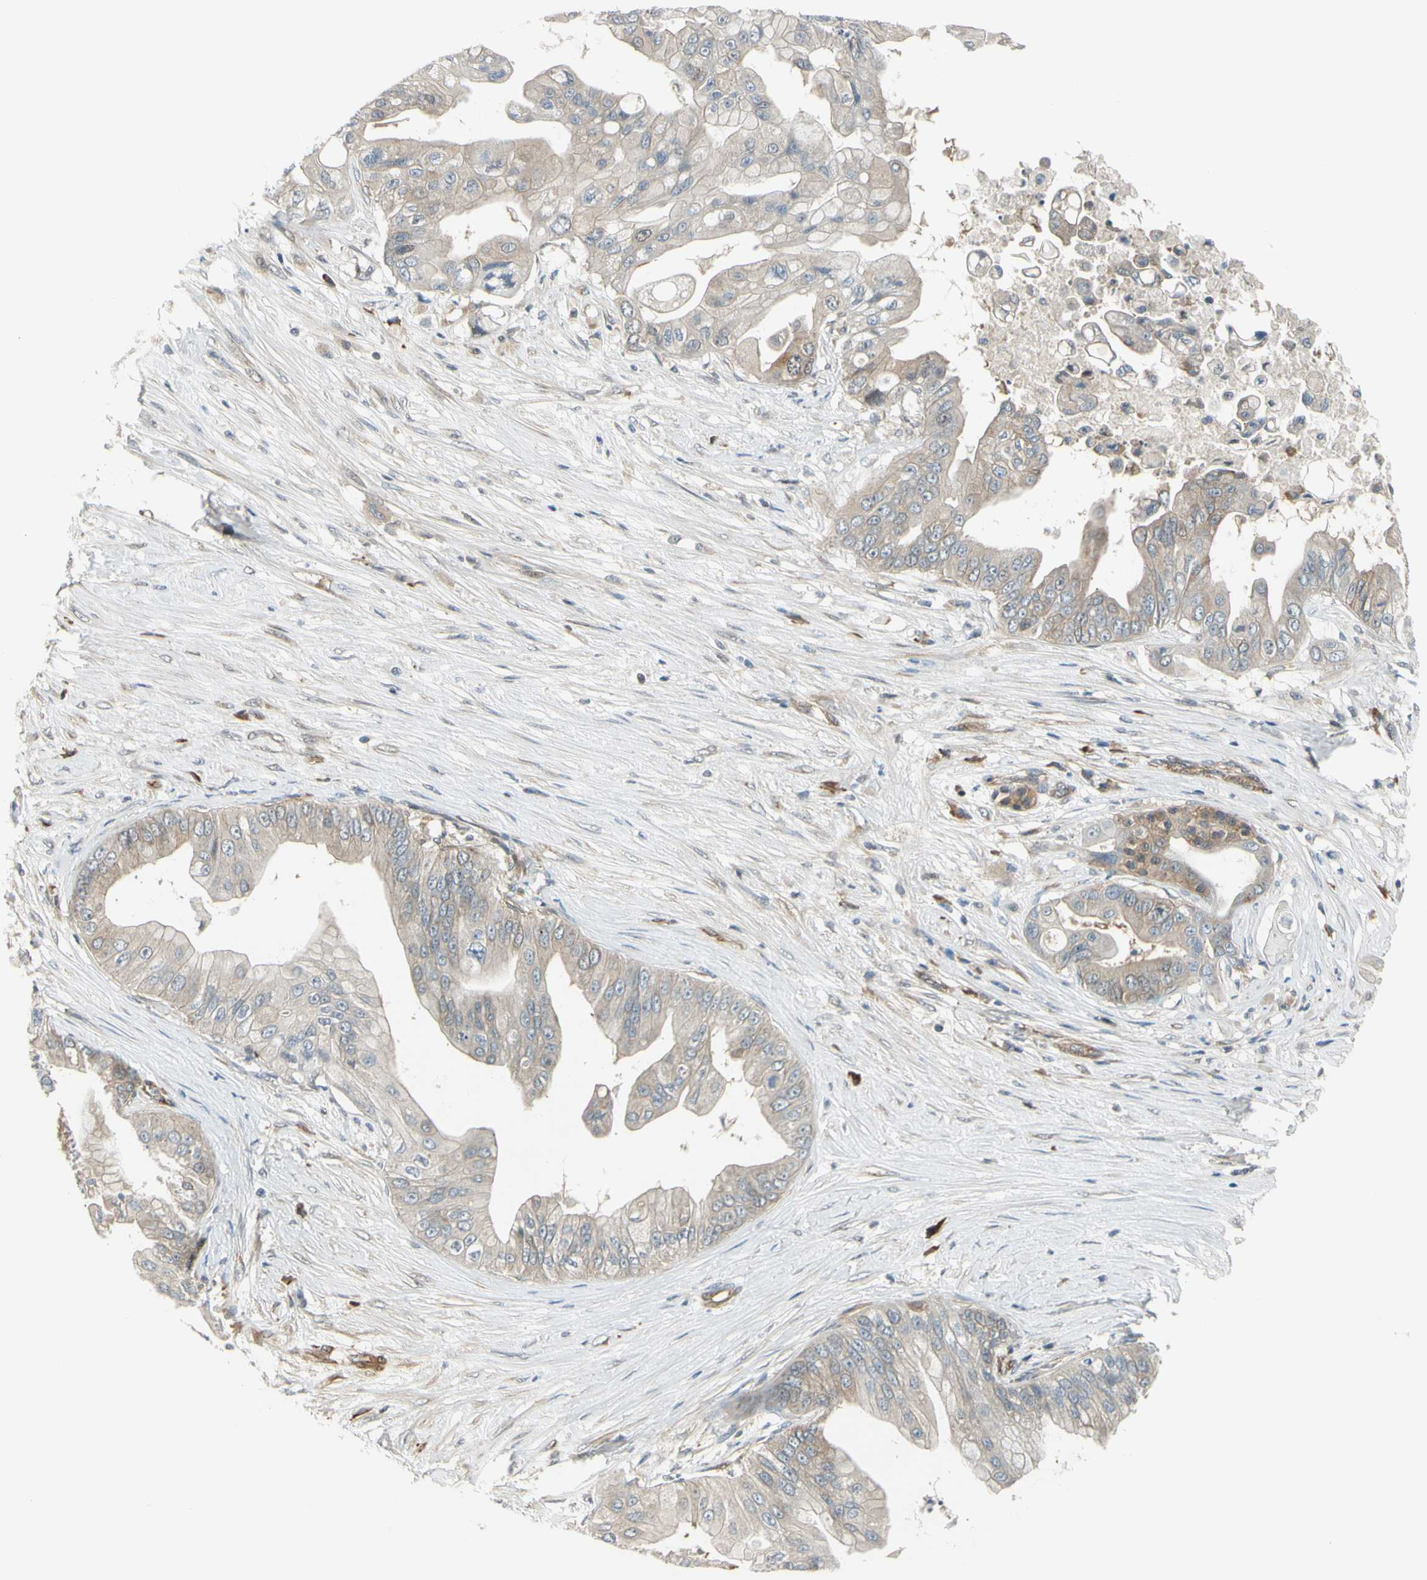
{"staining": {"intensity": "weak", "quantity": ">75%", "location": "cytoplasmic/membranous"}, "tissue": "pancreatic cancer", "cell_type": "Tumor cells", "image_type": "cancer", "snomed": [{"axis": "morphology", "description": "Adenocarcinoma, NOS"}, {"axis": "topography", "description": "Pancreas"}], "caption": "A low amount of weak cytoplasmic/membranous positivity is appreciated in about >75% of tumor cells in pancreatic cancer (adenocarcinoma) tissue. The staining was performed using DAB to visualize the protein expression in brown, while the nuclei were stained in blue with hematoxylin (Magnification: 20x).", "gene": "RASGRF1", "patient": {"sex": "female", "age": 75}}